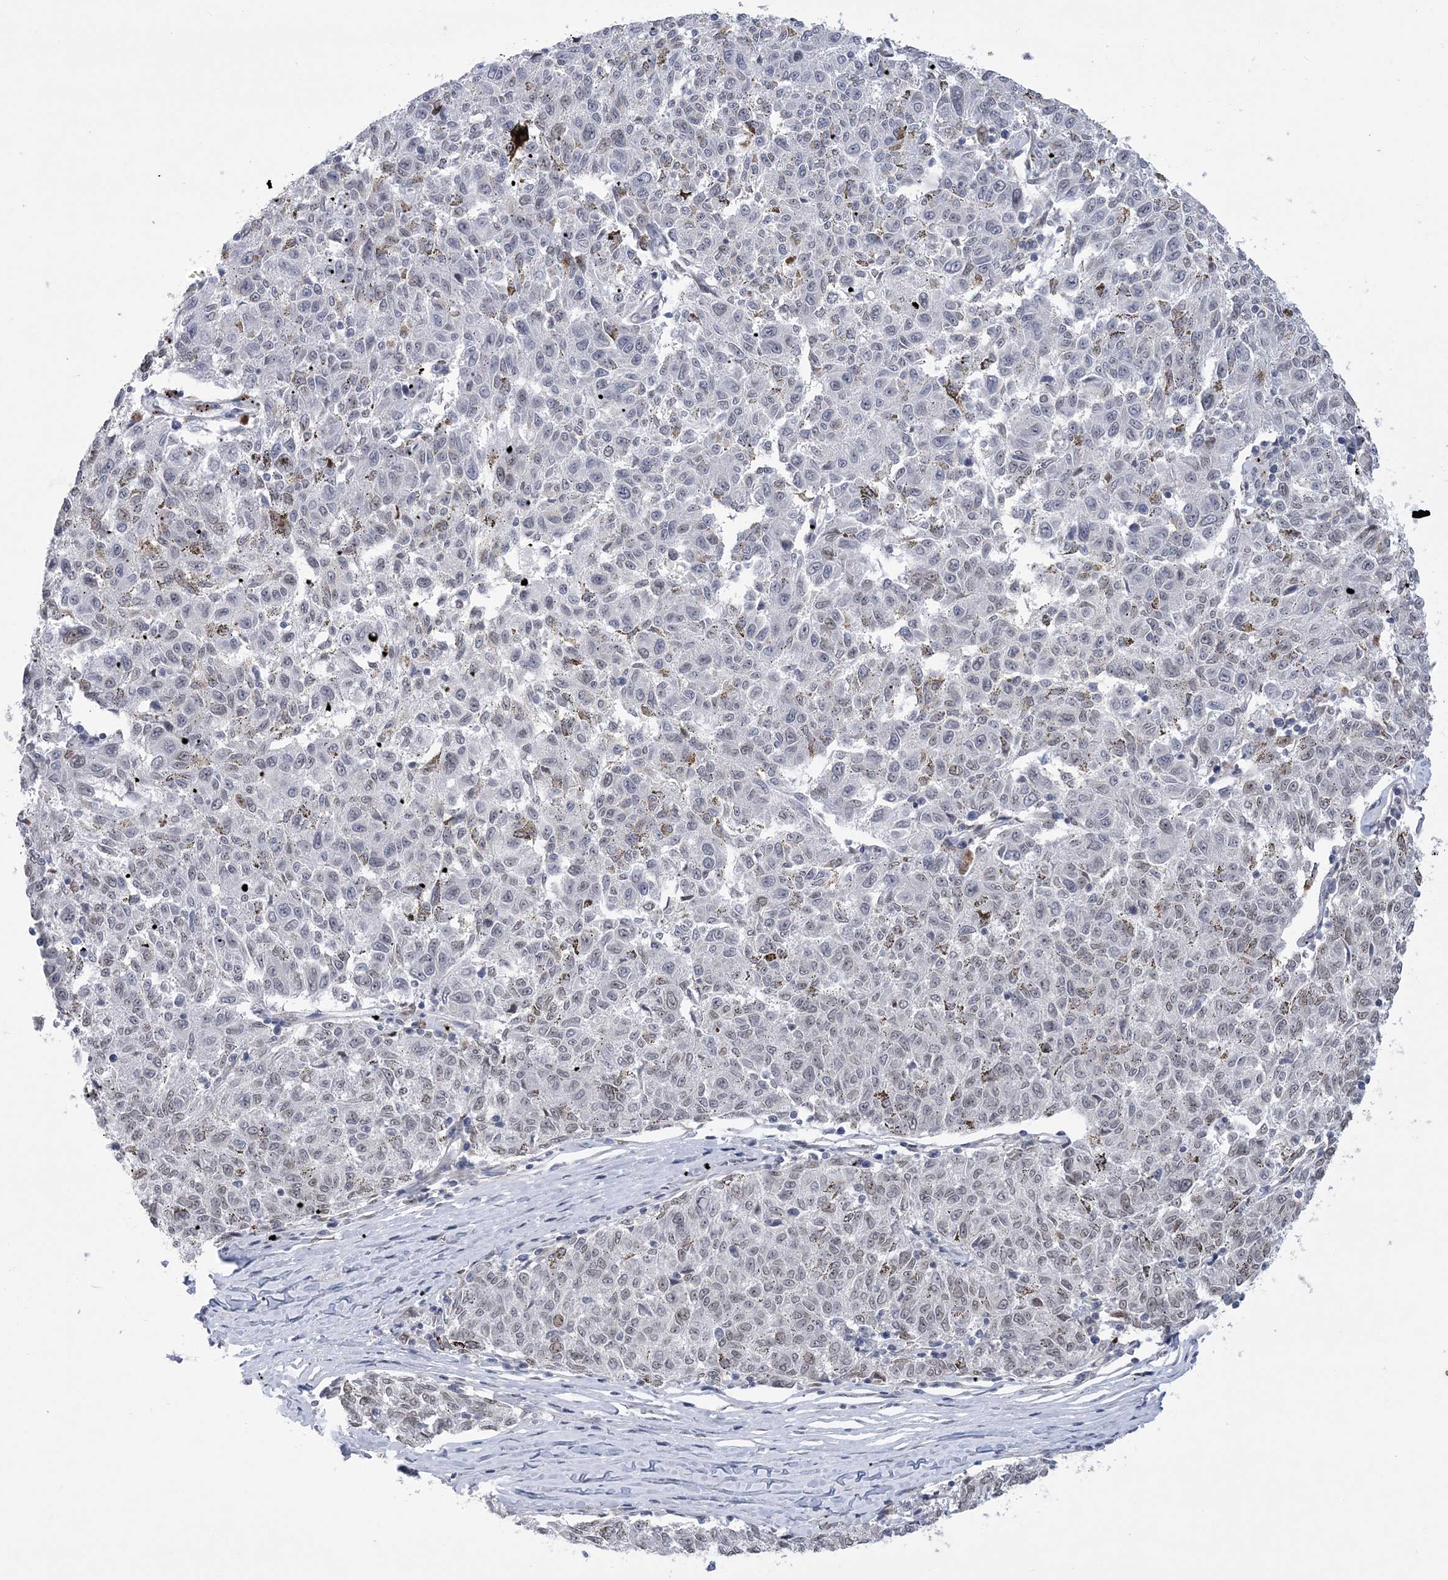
{"staining": {"intensity": "weak", "quantity": "<25%", "location": "nuclear"}, "tissue": "melanoma", "cell_type": "Tumor cells", "image_type": "cancer", "snomed": [{"axis": "morphology", "description": "Malignant melanoma, NOS"}, {"axis": "topography", "description": "Skin"}], "caption": "This is an IHC photomicrograph of melanoma. There is no positivity in tumor cells.", "gene": "HOMEZ", "patient": {"sex": "female", "age": 72}}